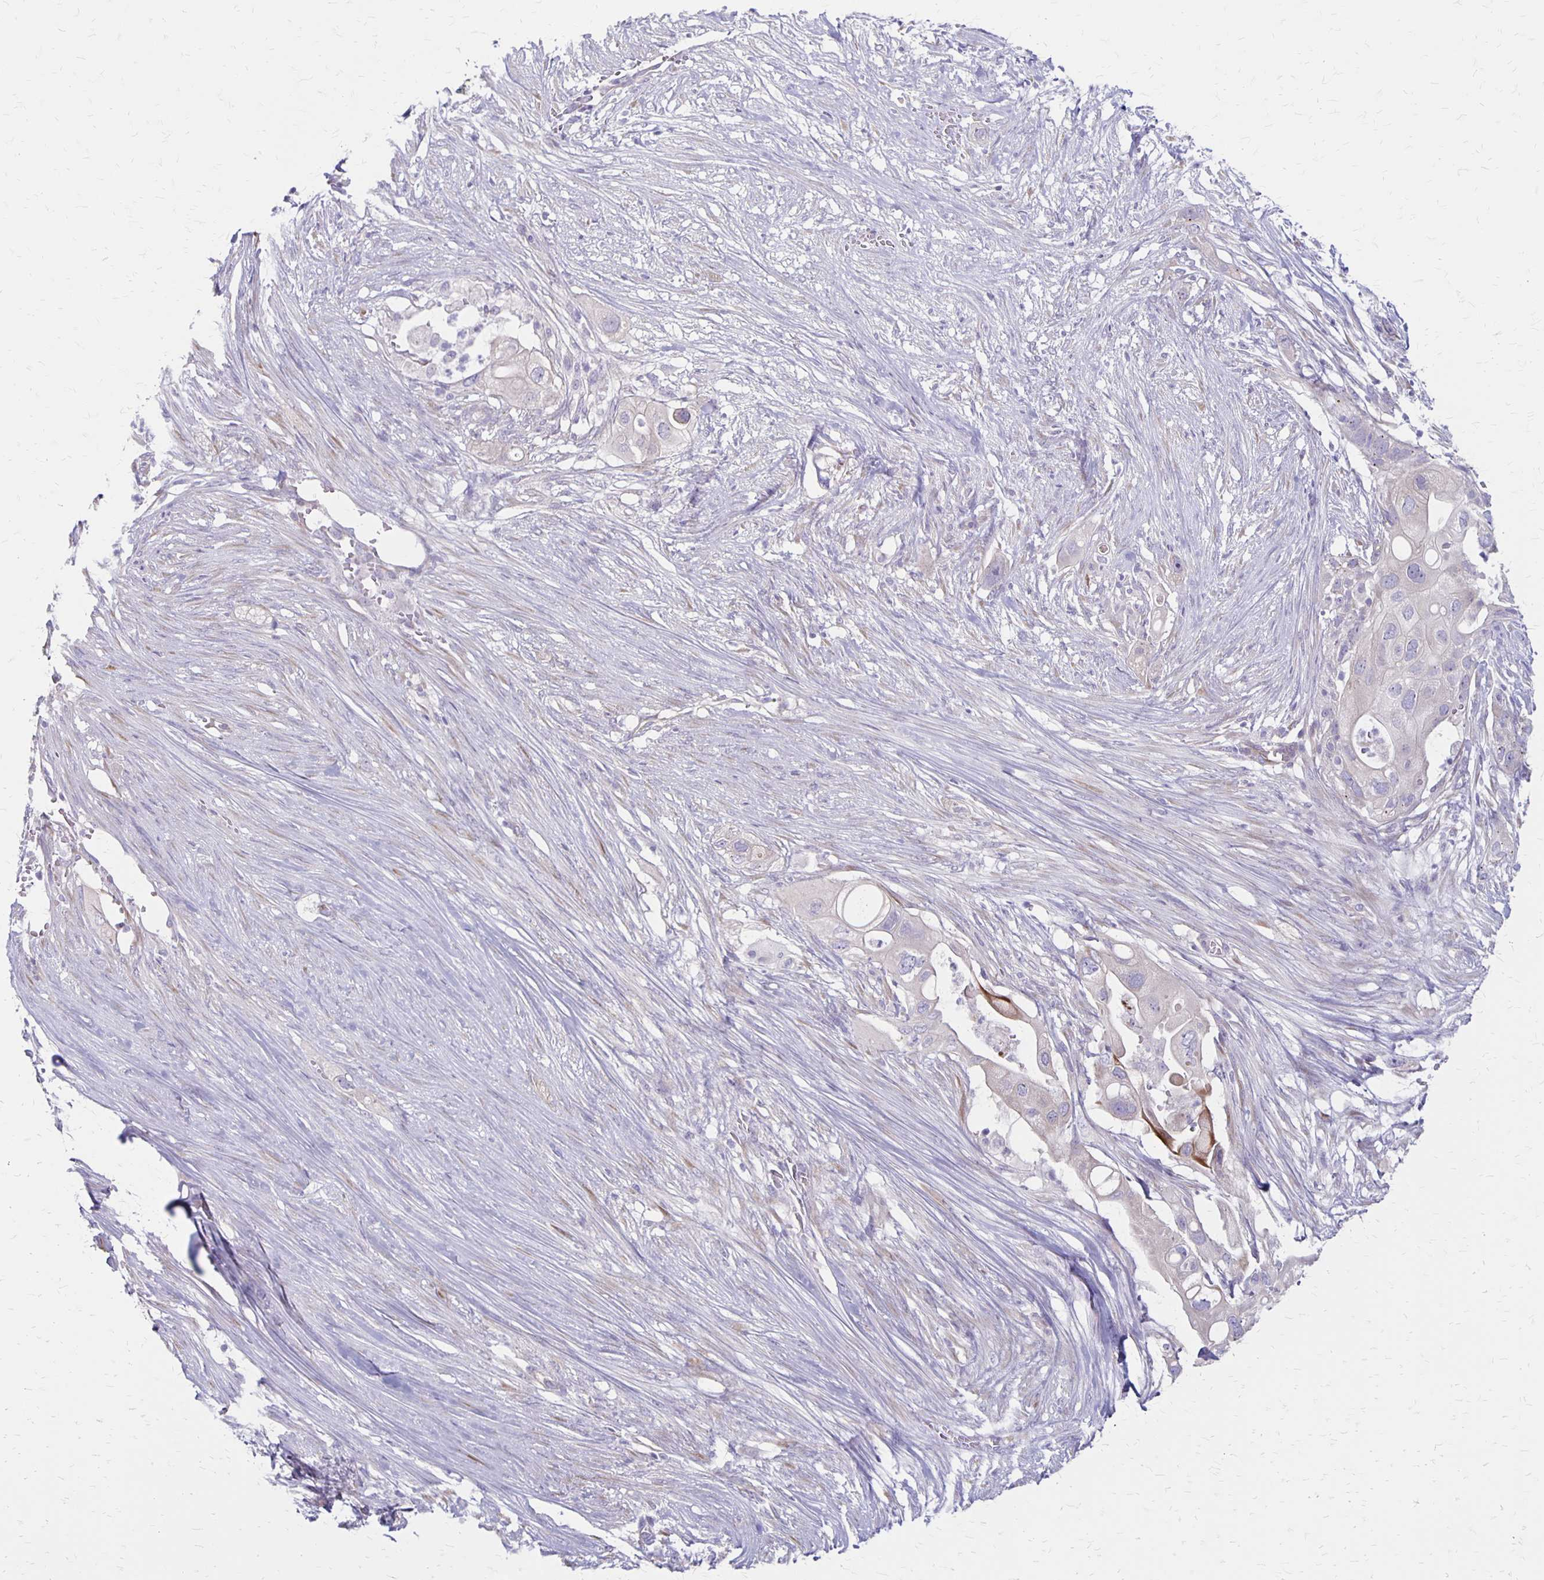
{"staining": {"intensity": "negative", "quantity": "none", "location": "none"}, "tissue": "pancreatic cancer", "cell_type": "Tumor cells", "image_type": "cancer", "snomed": [{"axis": "morphology", "description": "Adenocarcinoma, NOS"}, {"axis": "topography", "description": "Pancreas"}], "caption": "Immunohistochemistry (IHC) photomicrograph of neoplastic tissue: pancreatic adenocarcinoma stained with DAB shows no significant protein positivity in tumor cells. The staining was performed using DAB (3,3'-diaminobenzidine) to visualize the protein expression in brown, while the nuclei were stained in blue with hematoxylin (Magnification: 20x).", "gene": "HOMER1", "patient": {"sex": "female", "age": 72}}